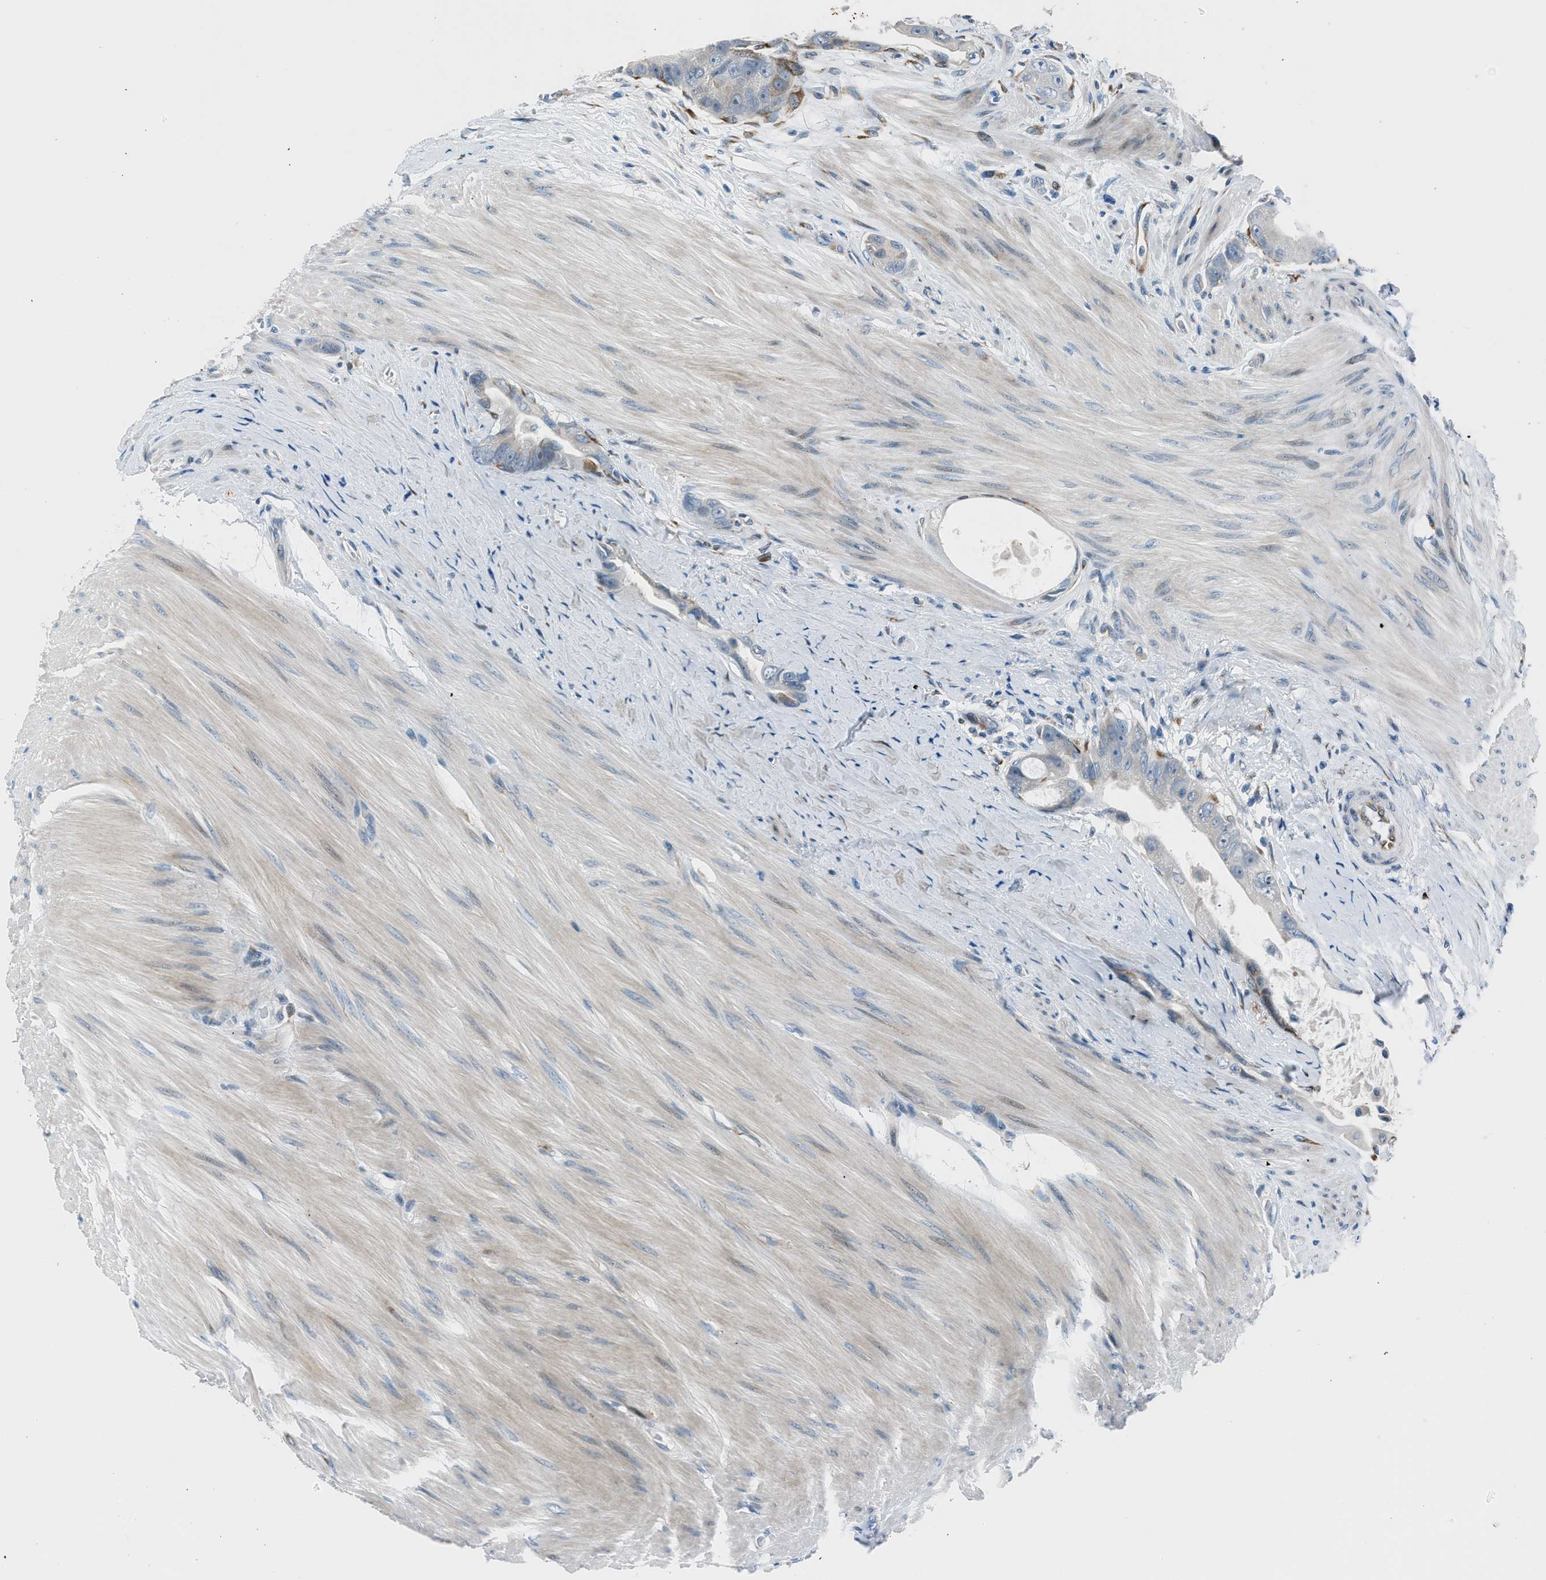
{"staining": {"intensity": "weak", "quantity": "<25%", "location": "cytoplasmic/membranous"}, "tissue": "colorectal cancer", "cell_type": "Tumor cells", "image_type": "cancer", "snomed": [{"axis": "morphology", "description": "Adenocarcinoma, NOS"}, {"axis": "topography", "description": "Rectum"}], "caption": "Colorectal cancer (adenocarcinoma) was stained to show a protein in brown. There is no significant expression in tumor cells.", "gene": "RNF41", "patient": {"sex": "male", "age": 51}}